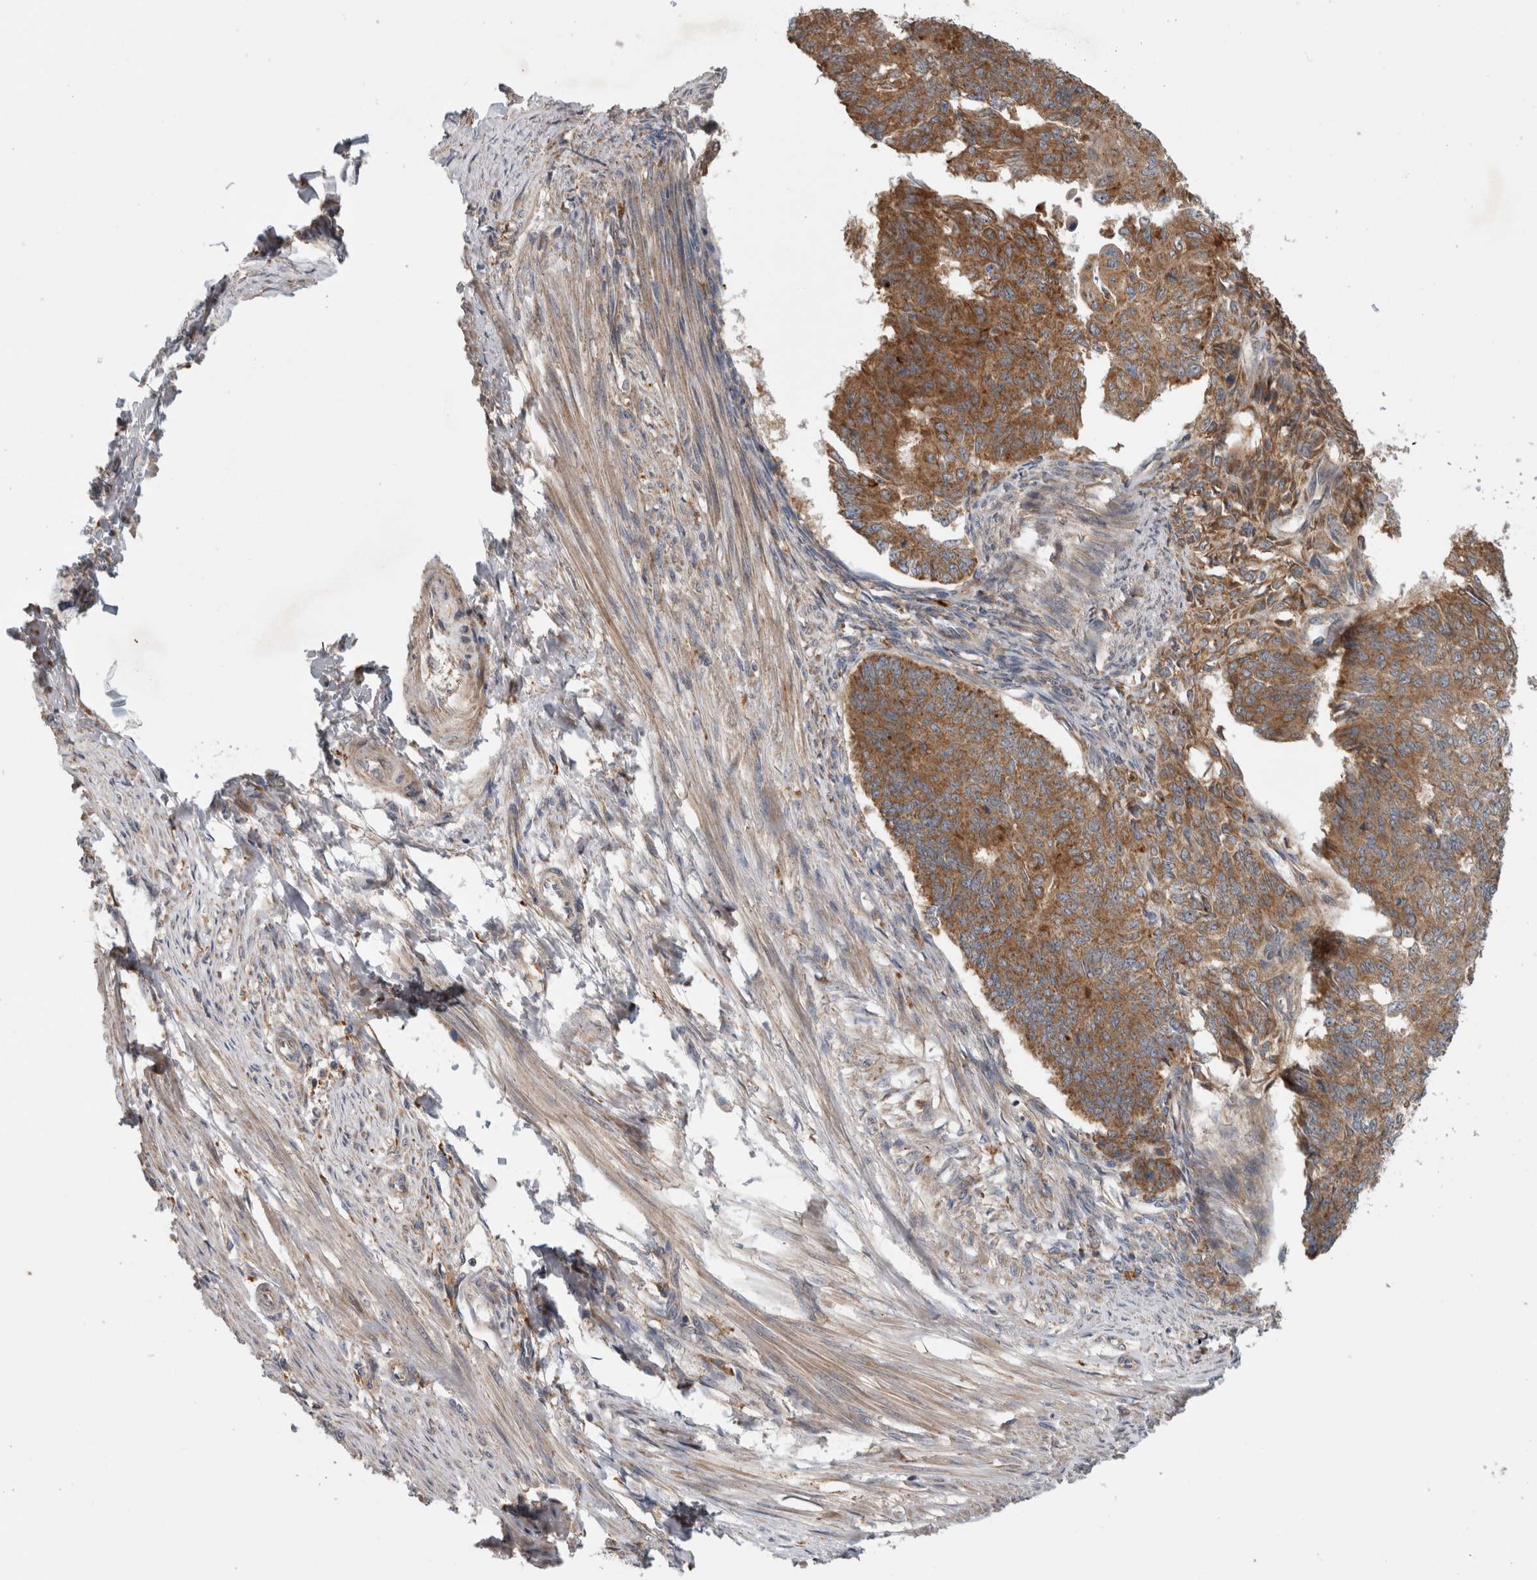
{"staining": {"intensity": "moderate", "quantity": ">75%", "location": "cytoplasmic/membranous"}, "tissue": "endometrial cancer", "cell_type": "Tumor cells", "image_type": "cancer", "snomed": [{"axis": "morphology", "description": "Adenocarcinoma, NOS"}, {"axis": "topography", "description": "Endometrium"}], "caption": "Moderate cytoplasmic/membranous protein expression is identified in approximately >75% of tumor cells in adenocarcinoma (endometrial). (DAB (3,3'-diaminobenzidine) IHC with brightfield microscopy, high magnification).", "gene": "ADGRL3", "patient": {"sex": "female", "age": 32}}